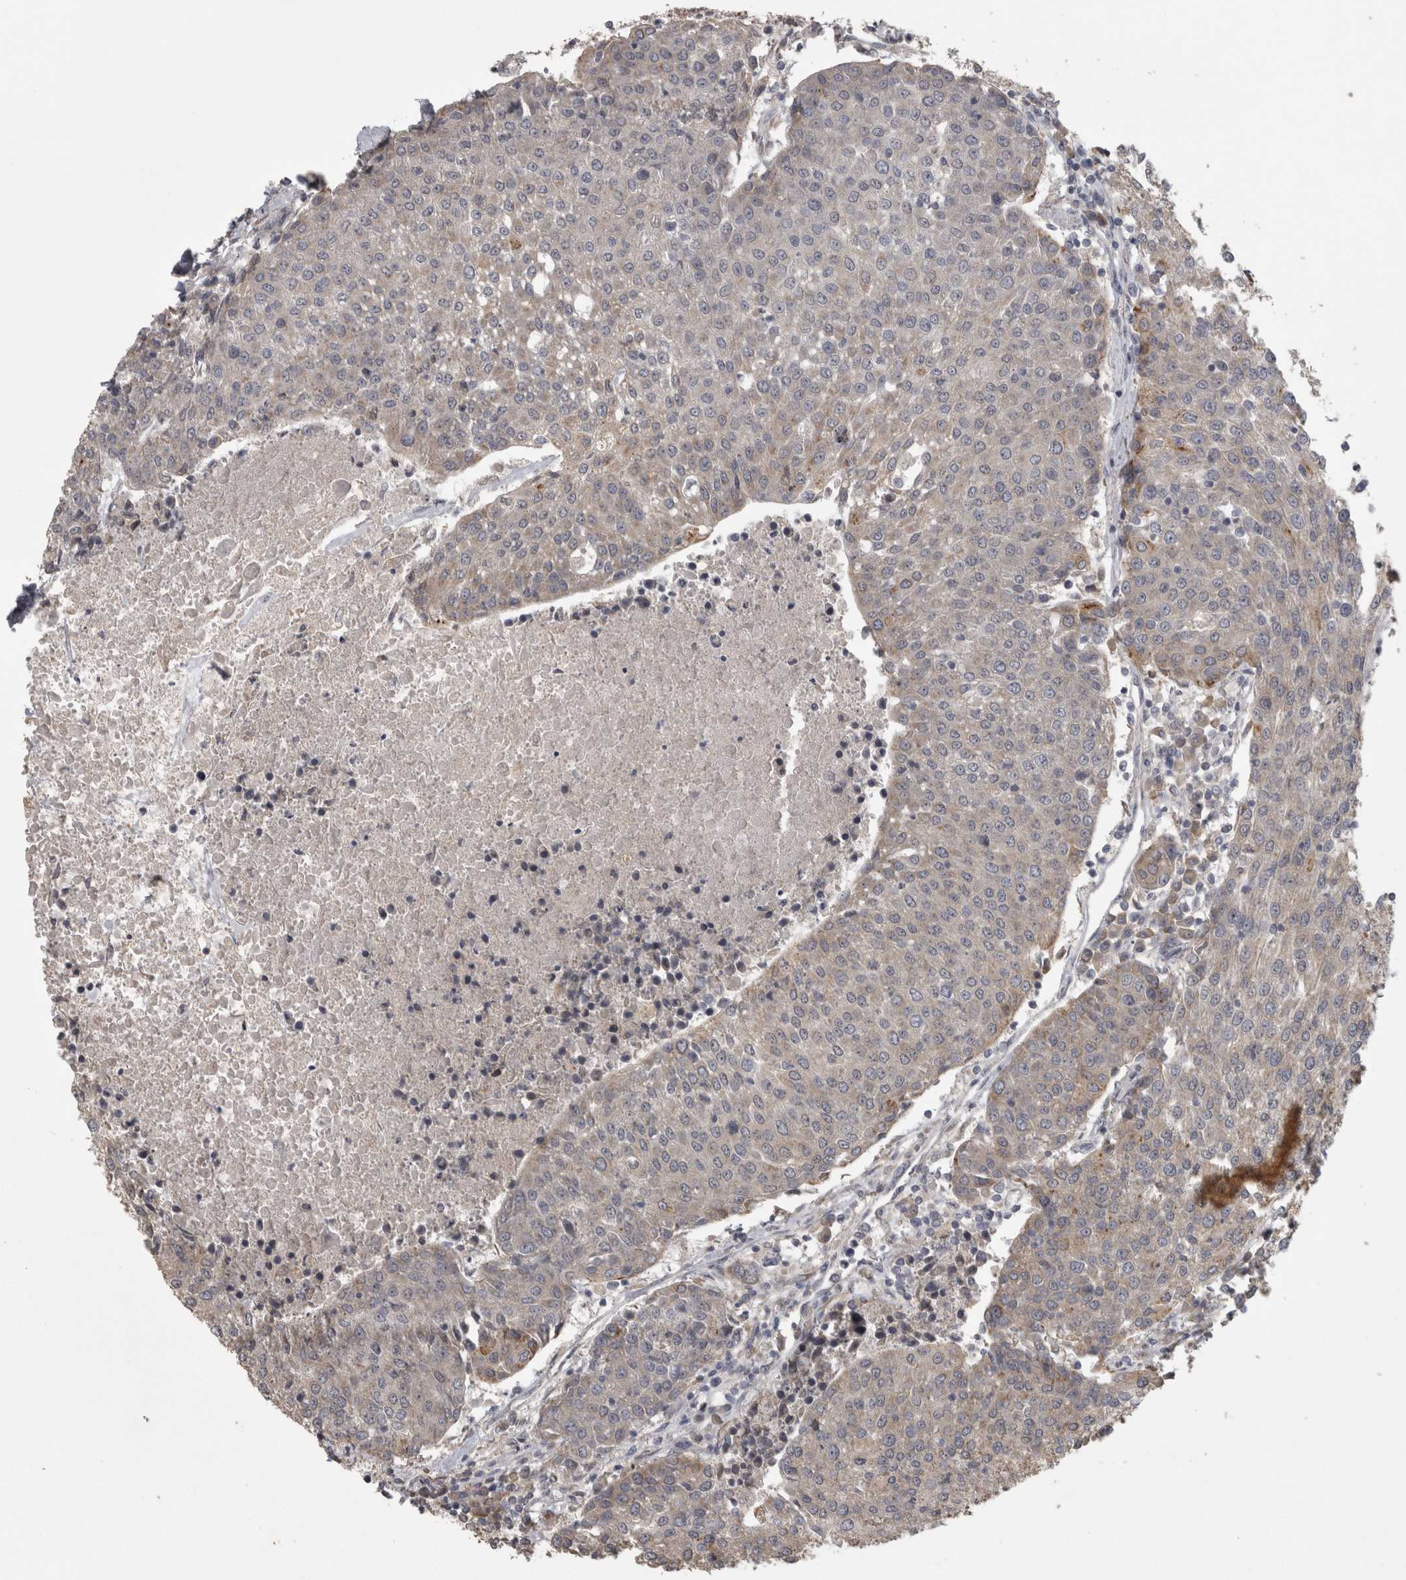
{"staining": {"intensity": "weak", "quantity": "<25%", "location": "cytoplasmic/membranous"}, "tissue": "urothelial cancer", "cell_type": "Tumor cells", "image_type": "cancer", "snomed": [{"axis": "morphology", "description": "Urothelial carcinoma, High grade"}, {"axis": "topography", "description": "Urinary bladder"}], "caption": "The micrograph demonstrates no significant expression in tumor cells of urothelial carcinoma (high-grade).", "gene": "RAB29", "patient": {"sex": "female", "age": 85}}